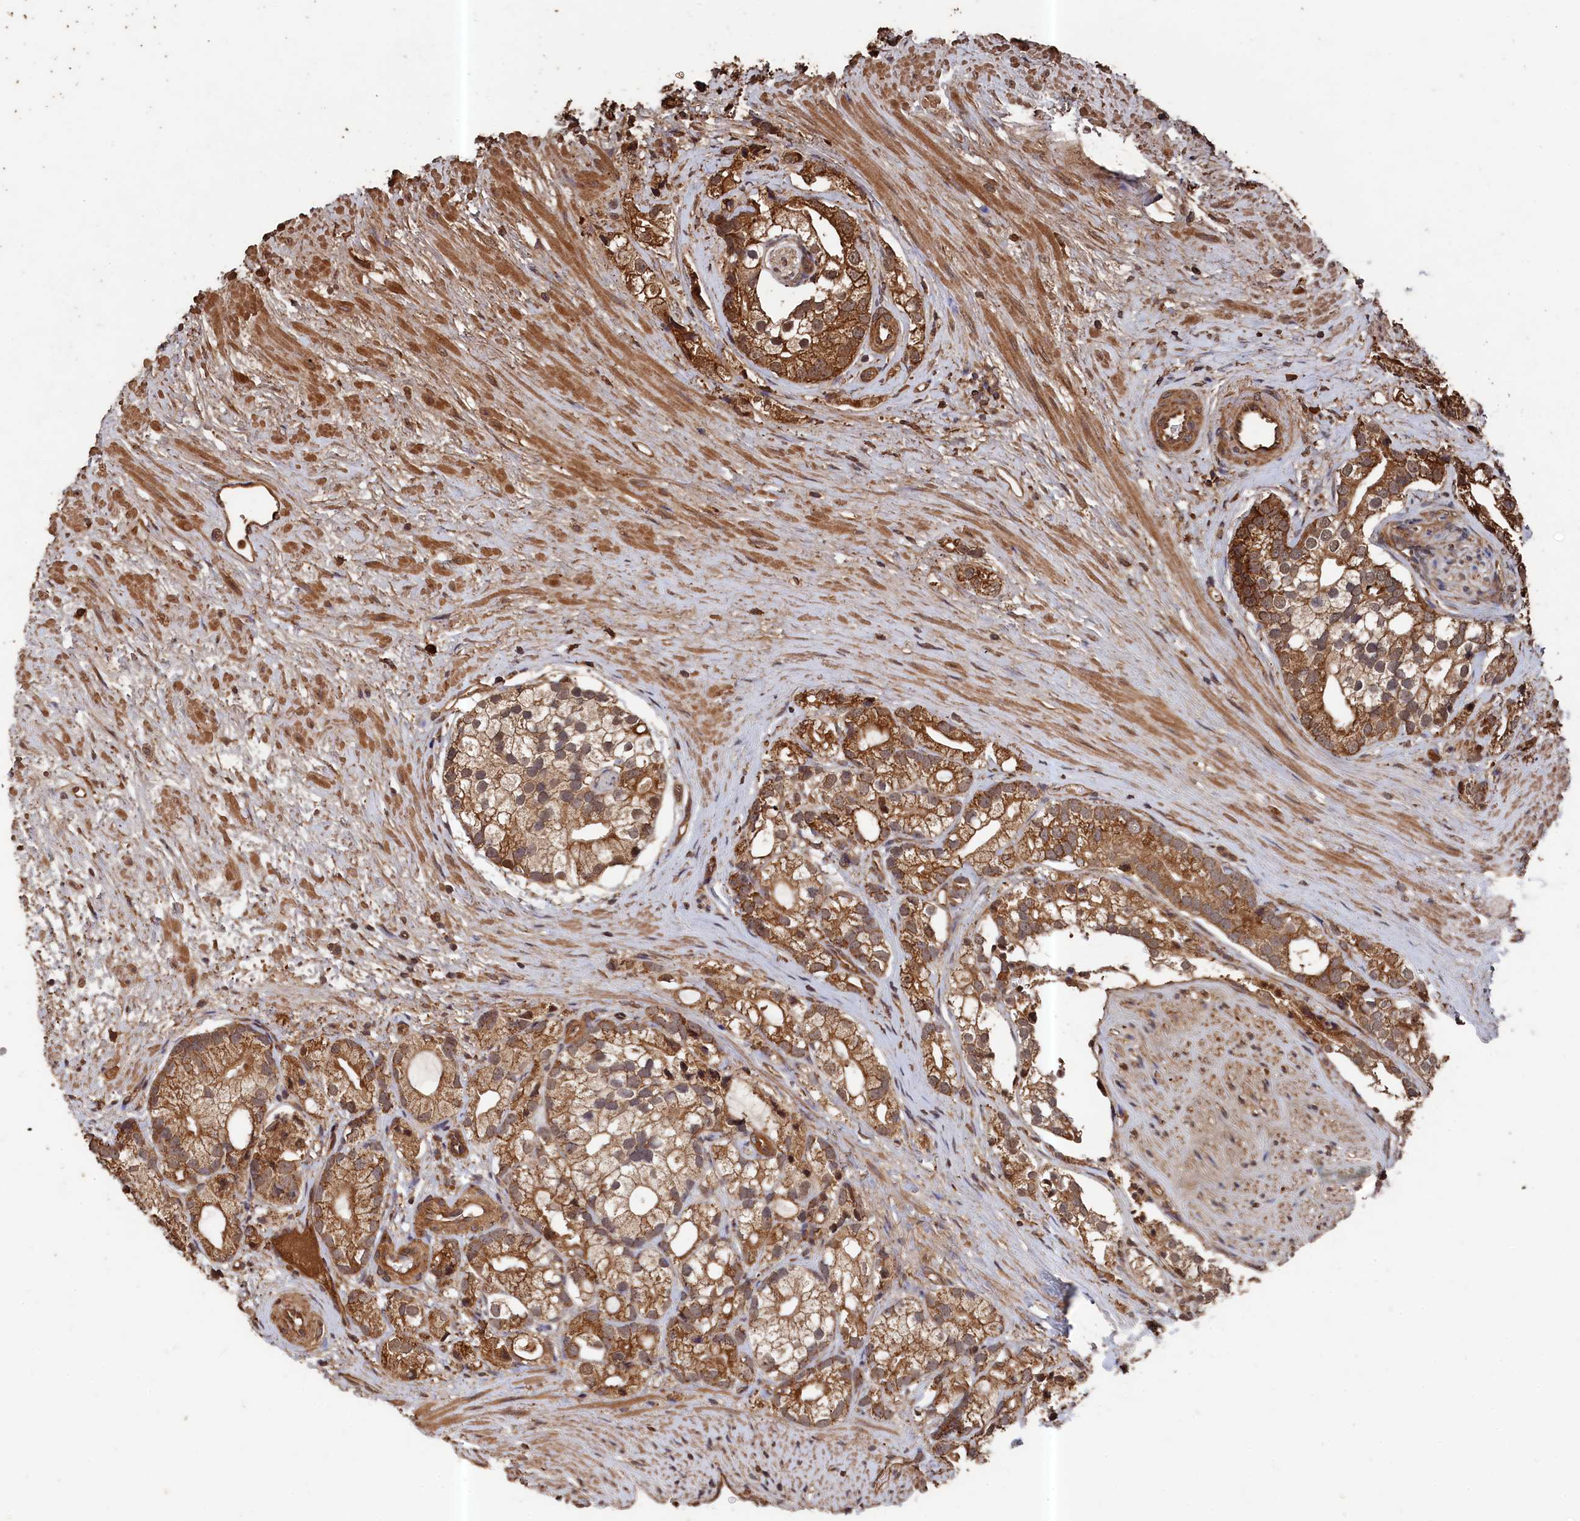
{"staining": {"intensity": "moderate", "quantity": ">75%", "location": "cytoplasmic/membranous"}, "tissue": "prostate cancer", "cell_type": "Tumor cells", "image_type": "cancer", "snomed": [{"axis": "morphology", "description": "Adenocarcinoma, High grade"}, {"axis": "topography", "description": "Prostate"}], "caption": "Immunohistochemistry (IHC) (DAB) staining of human prostate cancer shows moderate cytoplasmic/membranous protein staining in about >75% of tumor cells. The staining was performed using DAB to visualize the protein expression in brown, while the nuclei were stained in blue with hematoxylin (Magnification: 20x).", "gene": "SNX33", "patient": {"sex": "male", "age": 75}}